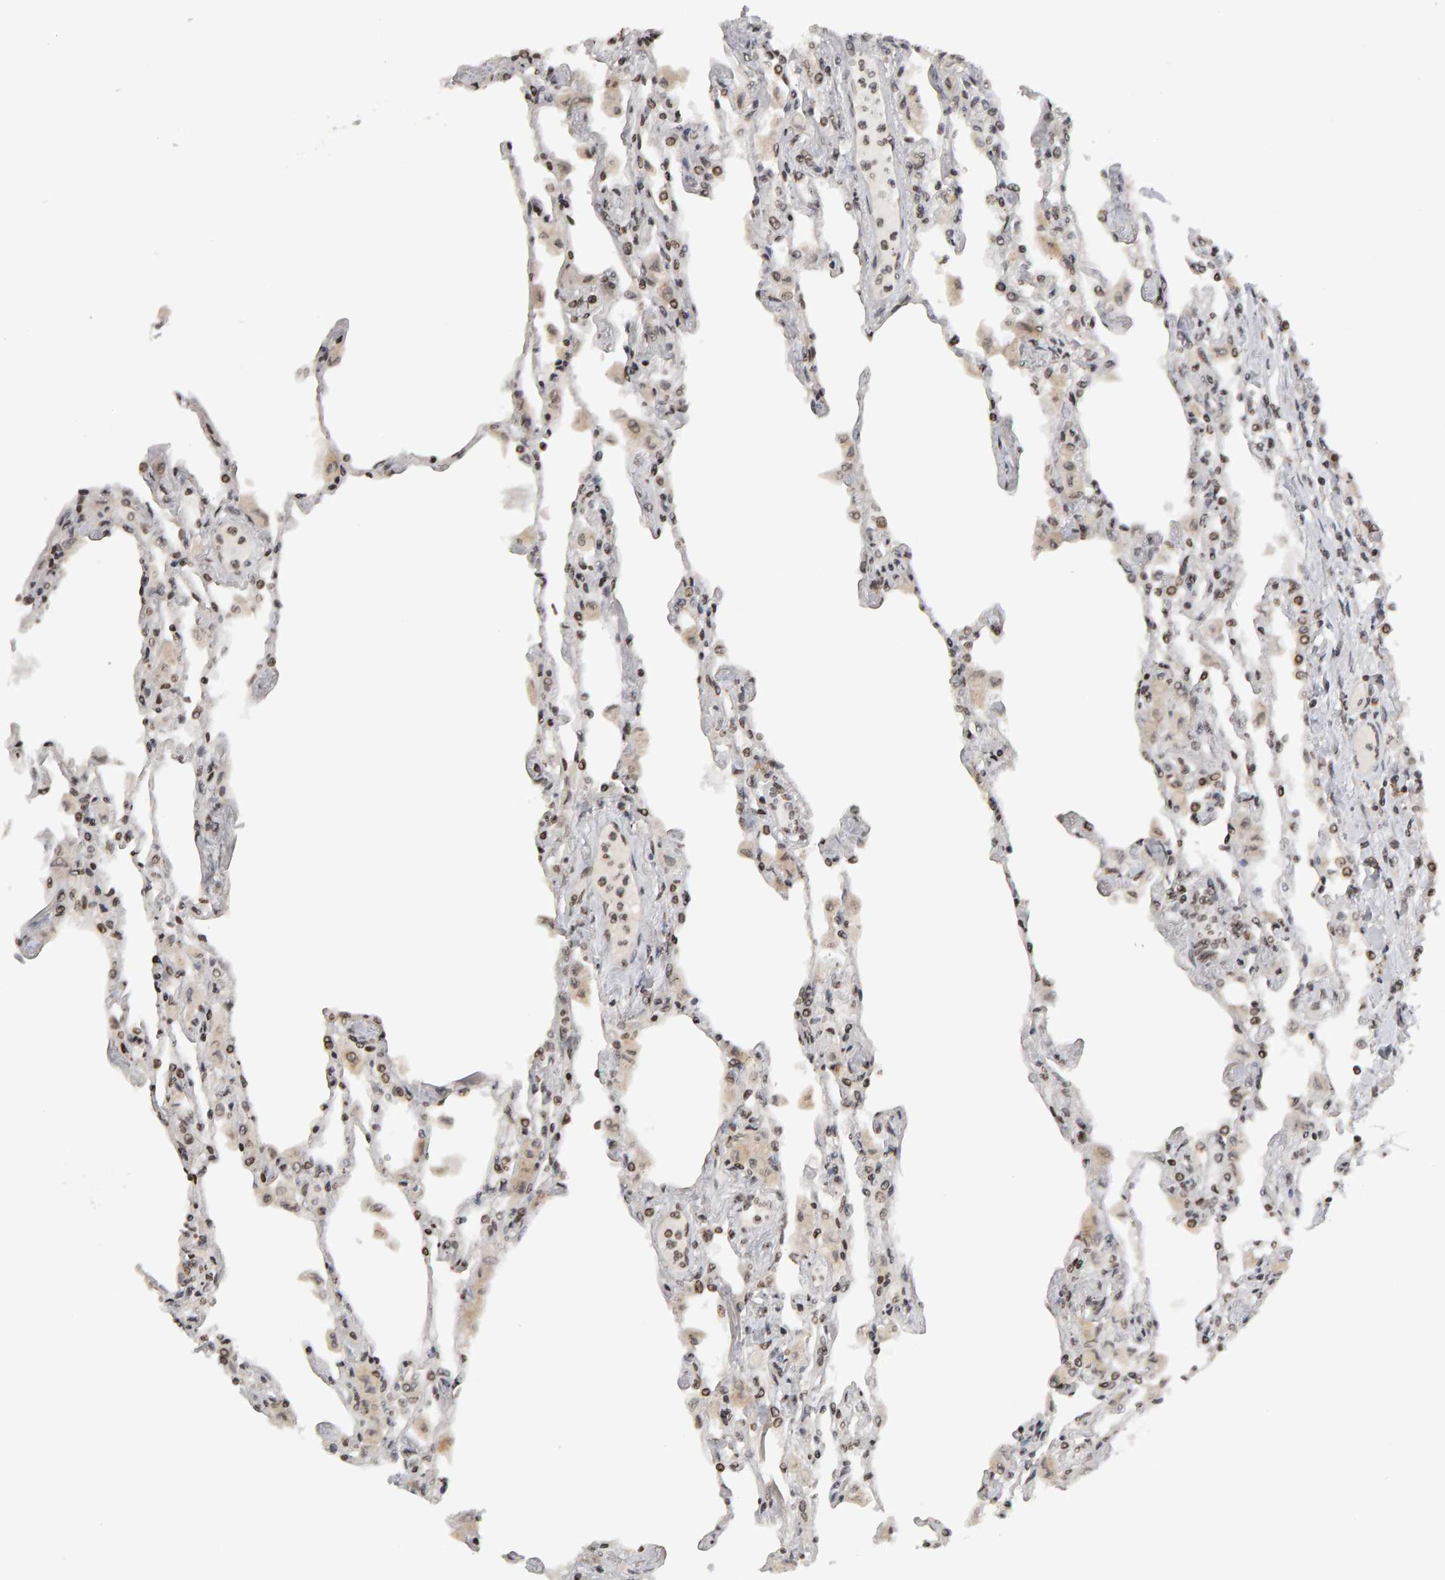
{"staining": {"intensity": "moderate", "quantity": ">75%", "location": "nuclear"}, "tissue": "lung", "cell_type": "Alveolar cells", "image_type": "normal", "snomed": [{"axis": "morphology", "description": "Normal tissue, NOS"}, {"axis": "topography", "description": "Bronchus"}, {"axis": "topography", "description": "Lung"}], "caption": "Immunohistochemical staining of benign human lung displays medium levels of moderate nuclear expression in approximately >75% of alveolar cells. Ihc stains the protein of interest in brown and the nuclei are stained blue.", "gene": "TRAM1", "patient": {"sex": "female", "age": 49}}